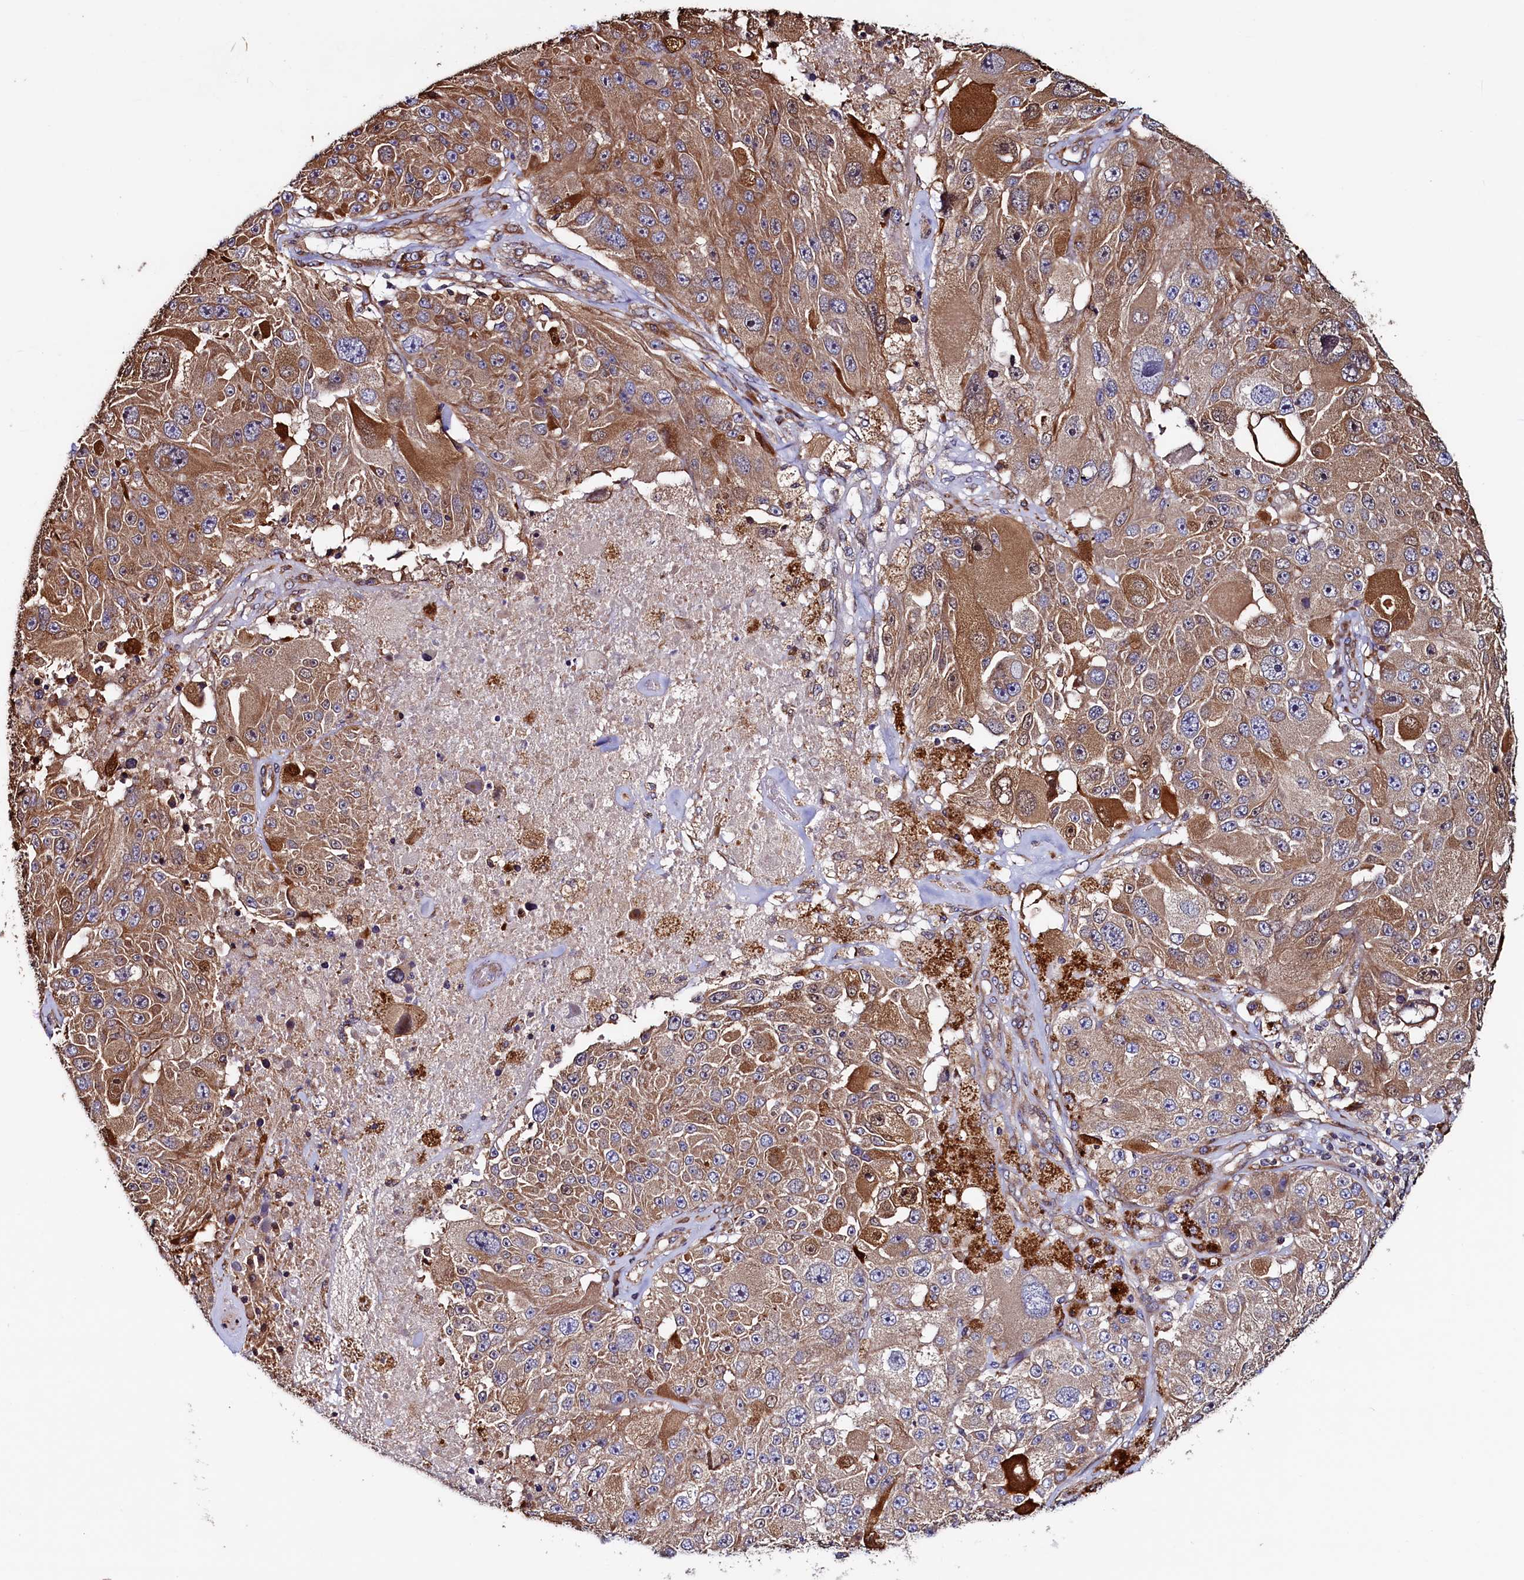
{"staining": {"intensity": "moderate", "quantity": ">75%", "location": "cytoplasmic/membranous"}, "tissue": "melanoma", "cell_type": "Tumor cells", "image_type": "cancer", "snomed": [{"axis": "morphology", "description": "Malignant melanoma, Metastatic site"}, {"axis": "topography", "description": "Lymph node"}], "caption": "Immunohistochemical staining of melanoma exhibits medium levels of moderate cytoplasmic/membranous positivity in approximately >75% of tumor cells. The protein is stained brown, and the nuclei are stained in blue (DAB (3,3'-diaminobenzidine) IHC with brightfield microscopy, high magnification).", "gene": "ATXN2L", "patient": {"sex": "male", "age": 62}}